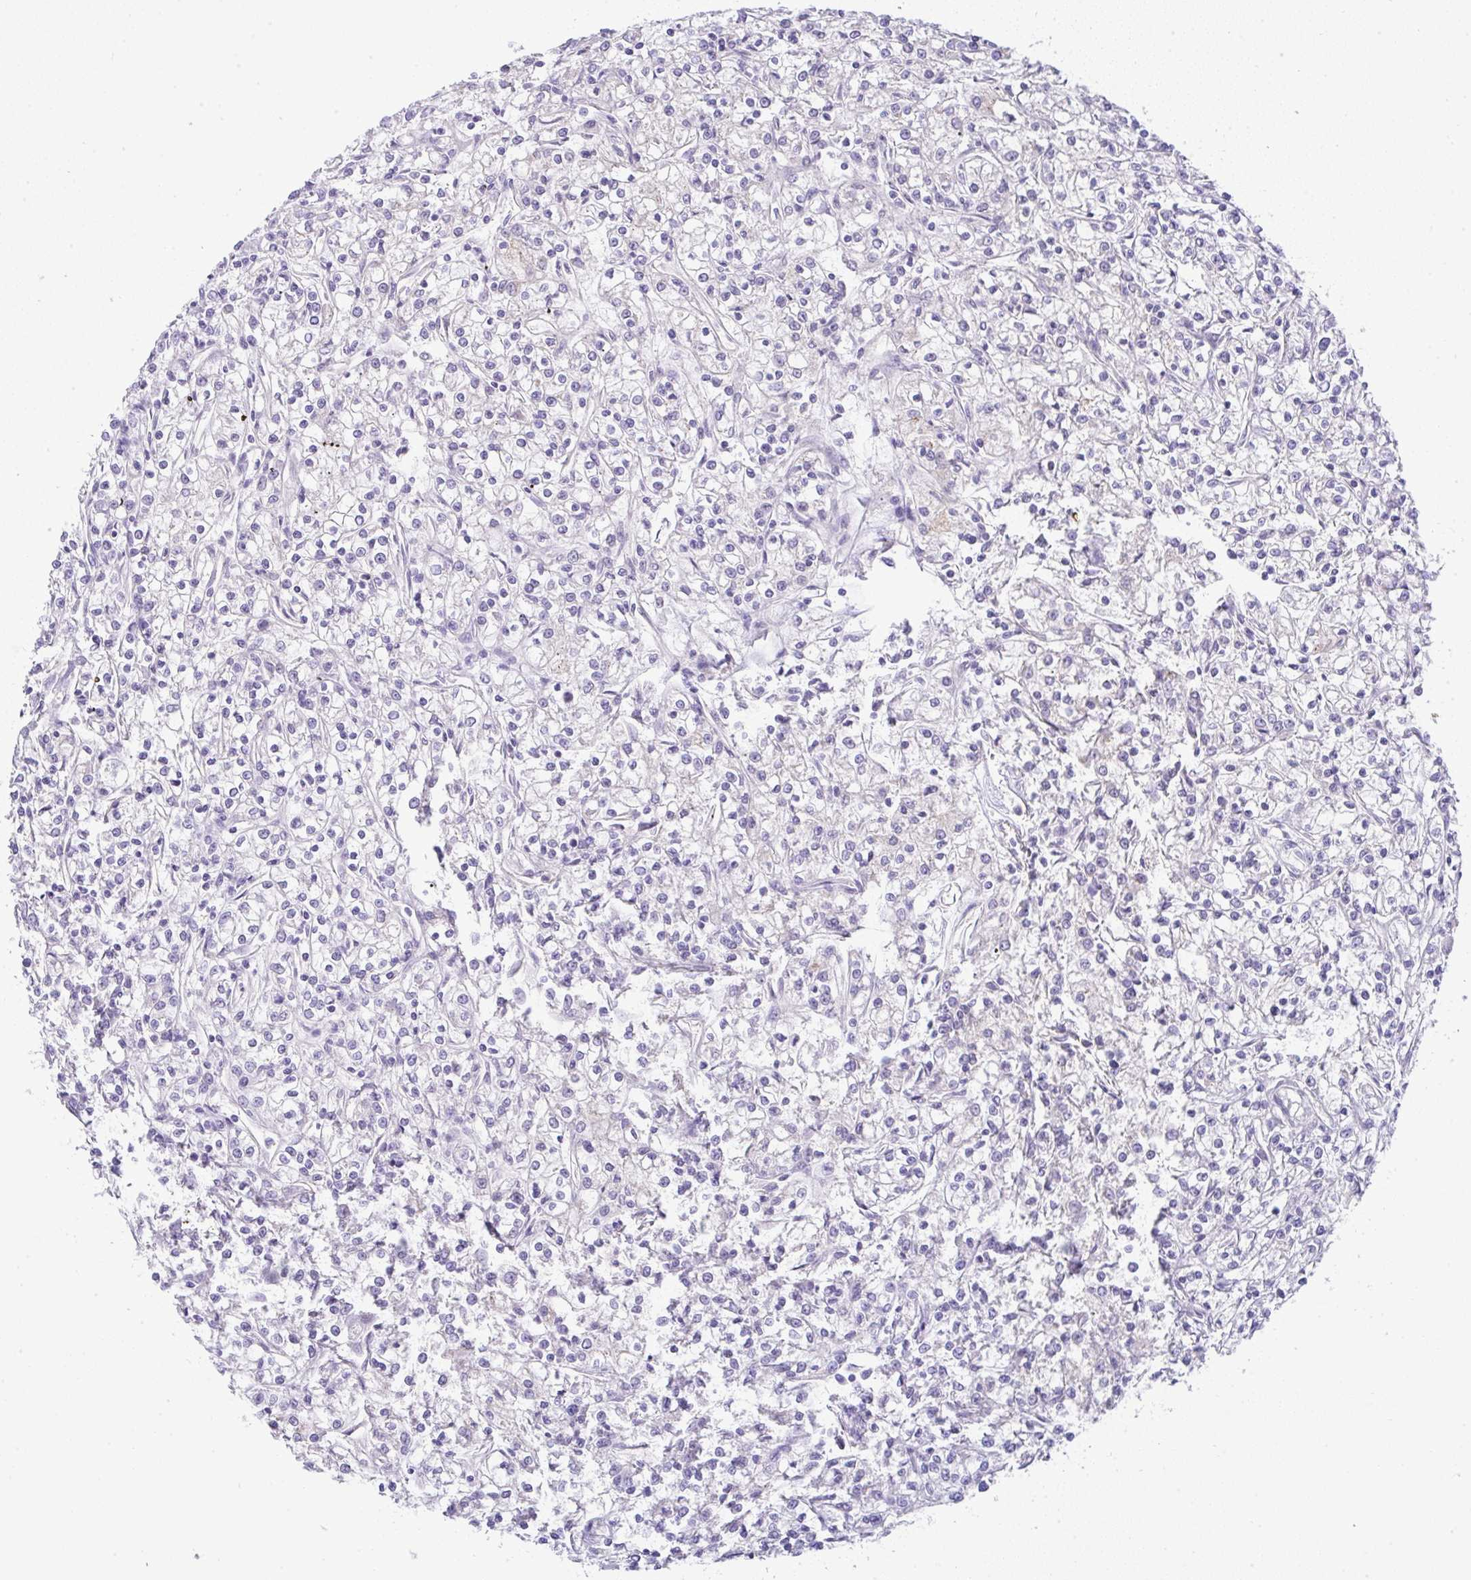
{"staining": {"intensity": "negative", "quantity": "none", "location": "none"}, "tissue": "renal cancer", "cell_type": "Tumor cells", "image_type": "cancer", "snomed": [{"axis": "morphology", "description": "Adenocarcinoma, NOS"}, {"axis": "topography", "description": "Kidney"}], "caption": "This is an immunohistochemistry micrograph of human renal cancer. There is no staining in tumor cells.", "gene": "FAM177A1", "patient": {"sex": "female", "age": 59}}